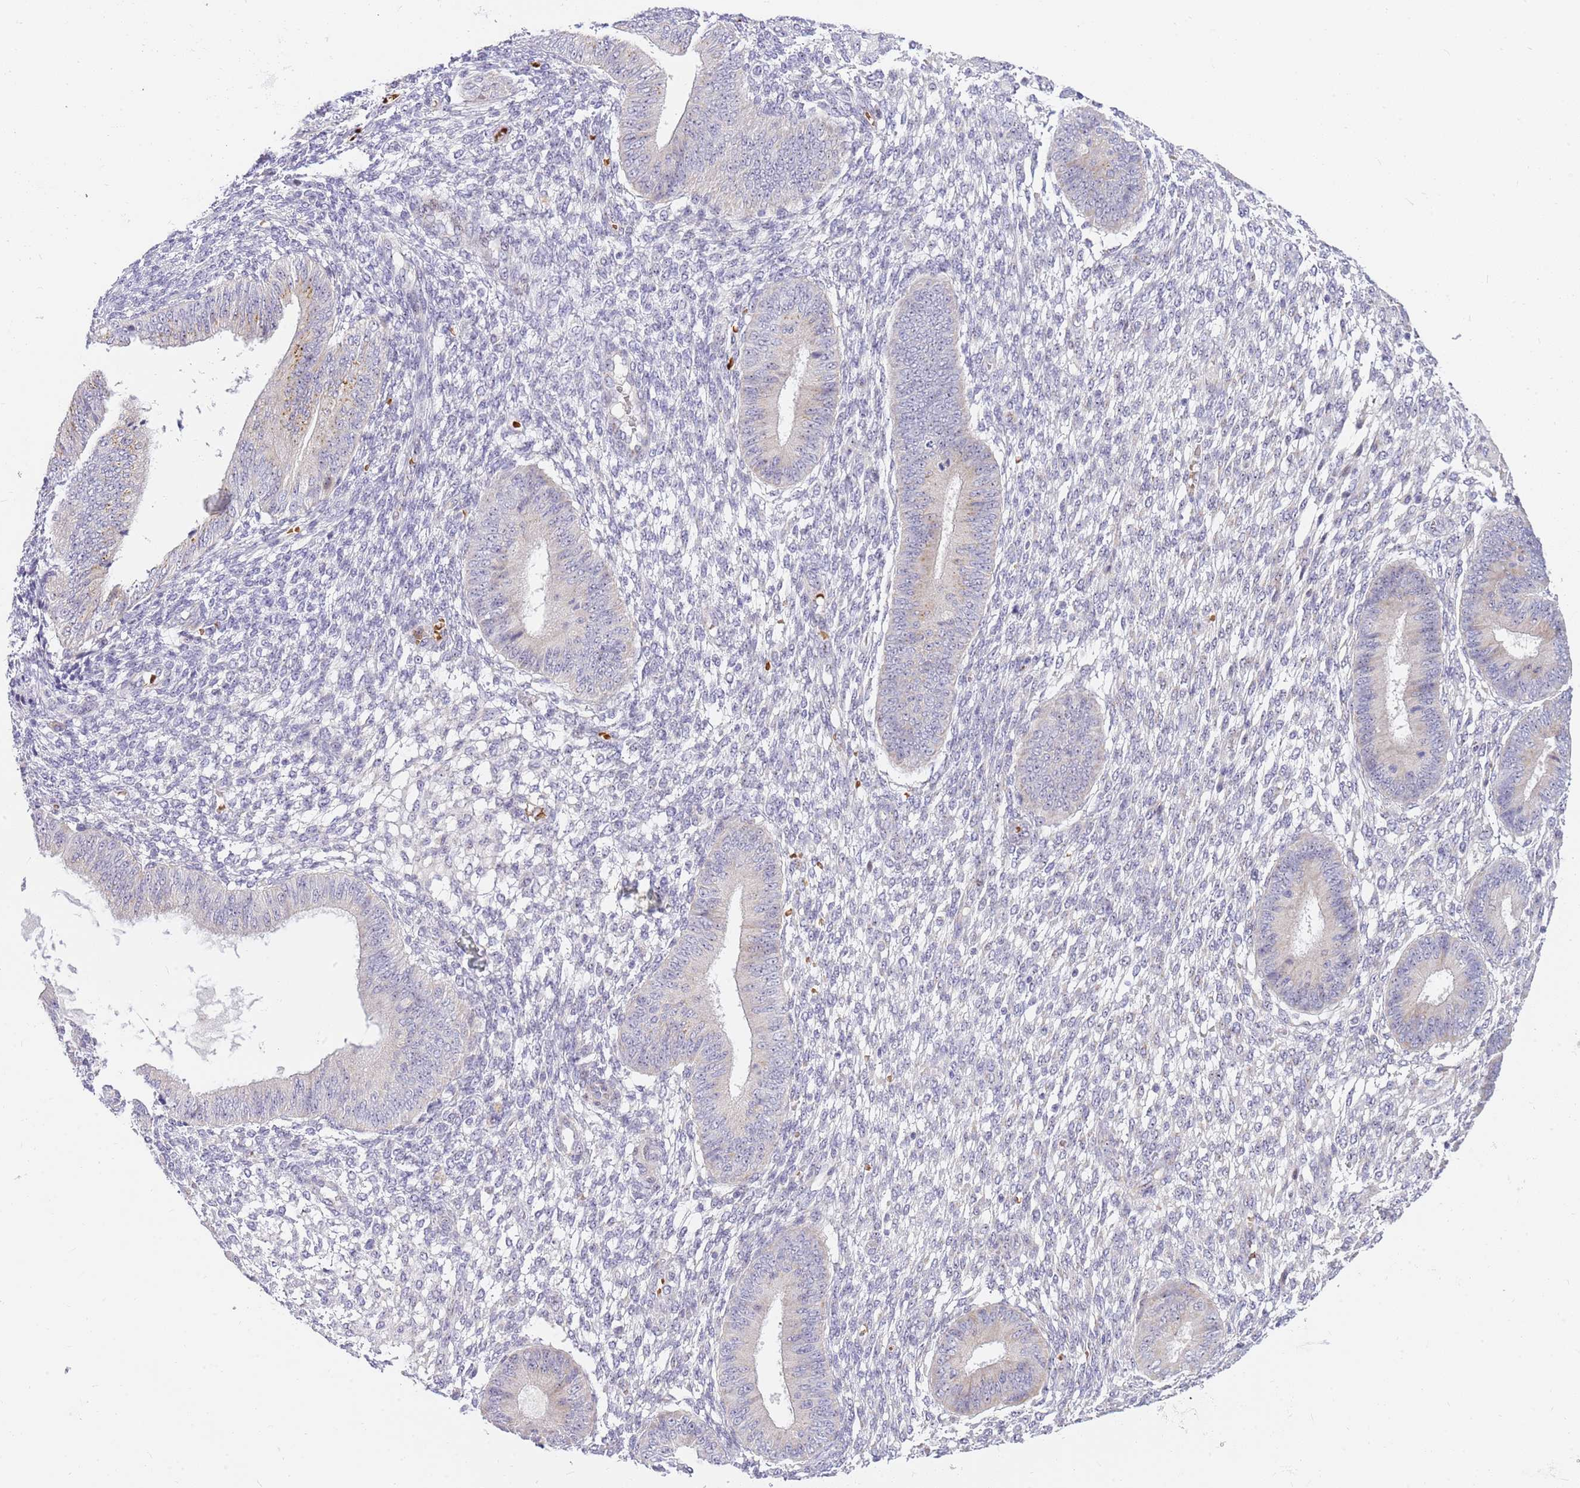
{"staining": {"intensity": "negative", "quantity": "none", "location": "none"}, "tissue": "endometrium", "cell_type": "Cells in endometrial stroma", "image_type": "normal", "snomed": [{"axis": "morphology", "description": "Normal tissue, NOS"}, {"axis": "topography", "description": "Endometrium"}], "caption": "An immunohistochemistry (IHC) image of unremarkable endometrium is shown. There is no staining in cells in endometrial stroma of endometrium.", "gene": "DNAJA3", "patient": {"sex": "female", "age": 49}}